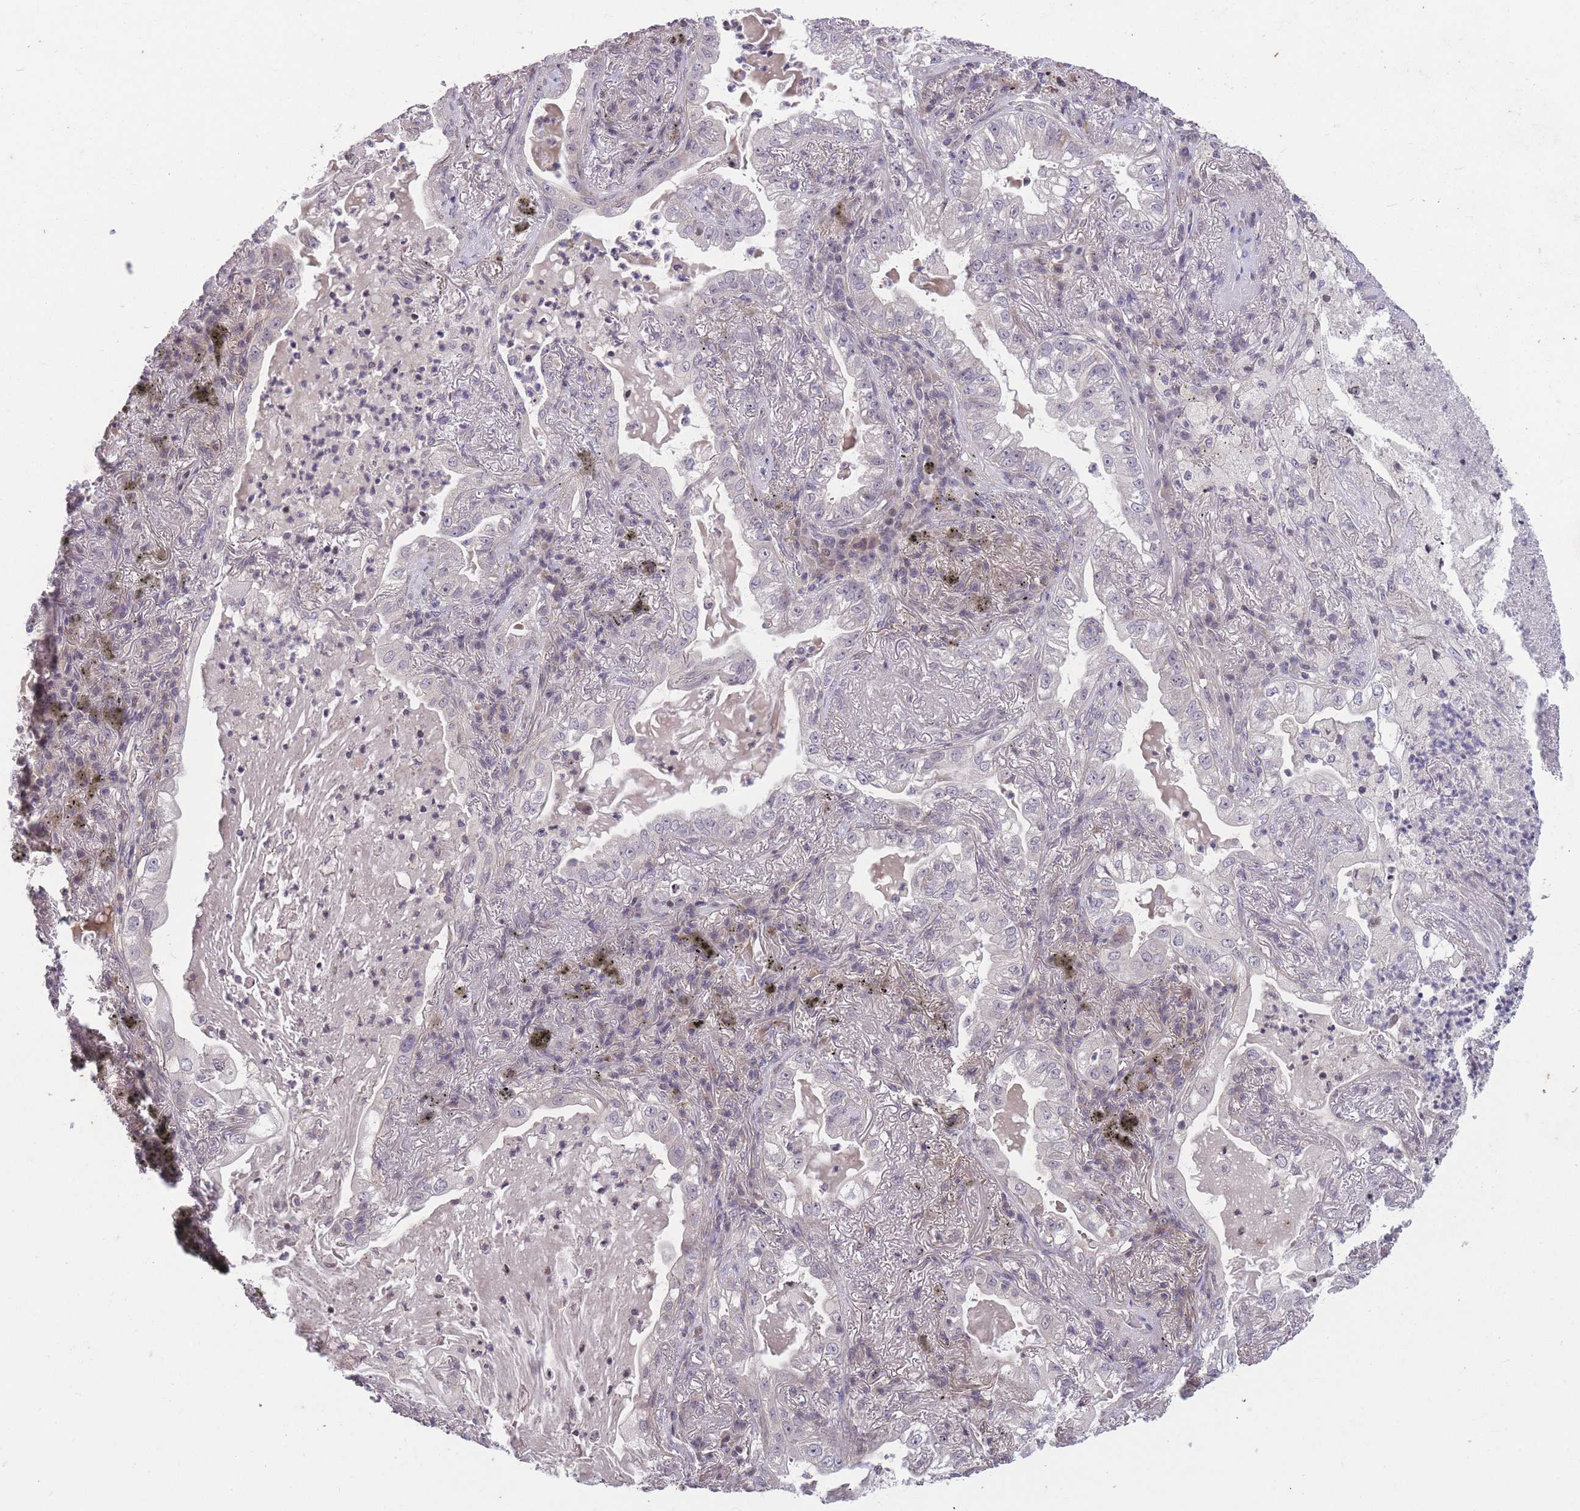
{"staining": {"intensity": "negative", "quantity": "none", "location": "none"}, "tissue": "lung cancer", "cell_type": "Tumor cells", "image_type": "cancer", "snomed": [{"axis": "morphology", "description": "Adenocarcinoma, NOS"}, {"axis": "topography", "description": "Lung"}], "caption": "High power microscopy micrograph of an immunohistochemistry histopathology image of adenocarcinoma (lung), revealing no significant staining in tumor cells.", "gene": "GGT5", "patient": {"sex": "female", "age": 73}}